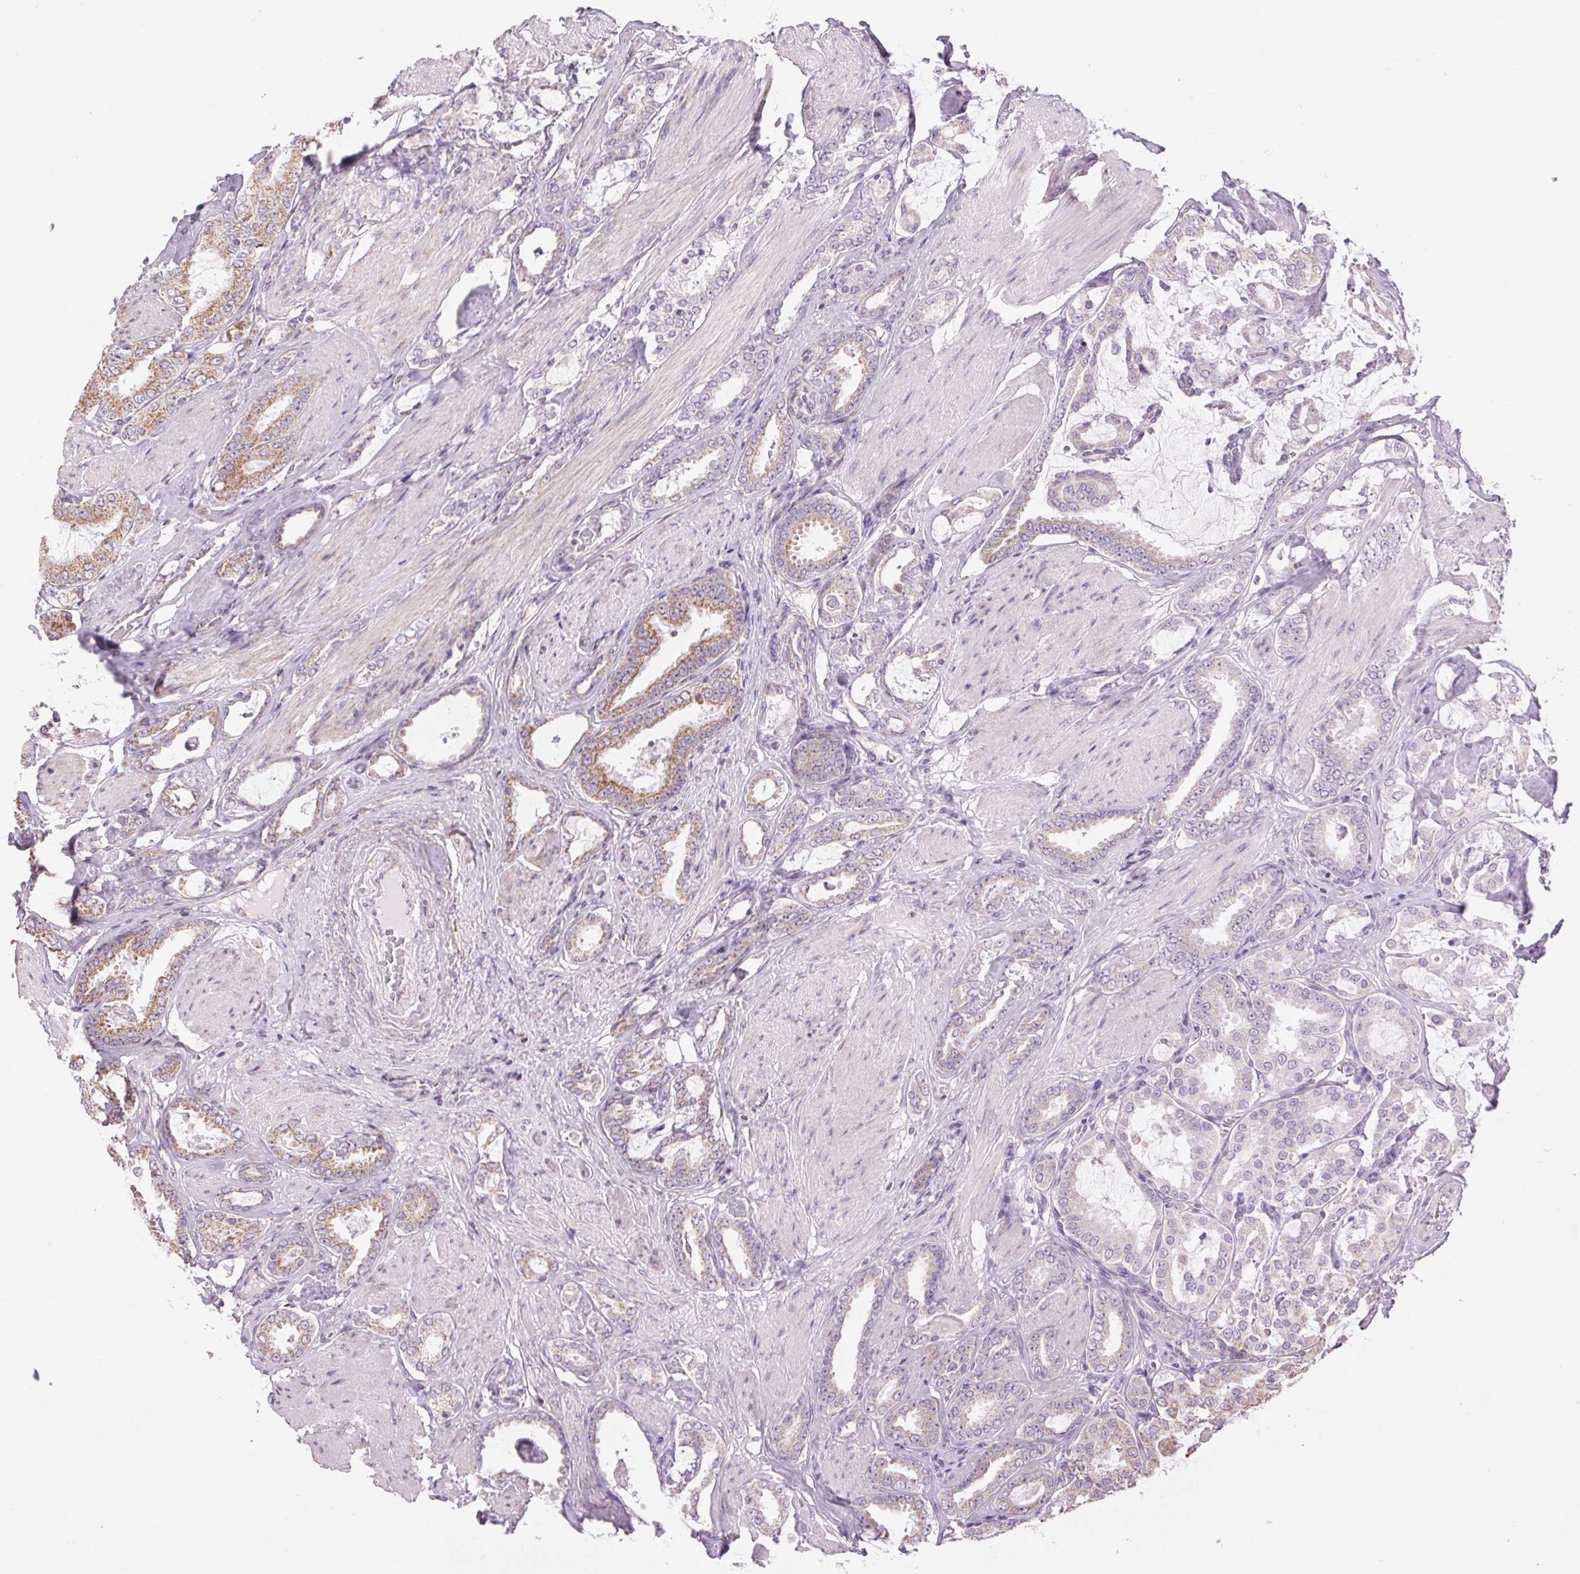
{"staining": {"intensity": "moderate", "quantity": "25%-75%", "location": "cytoplasmic/membranous"}, "tissue": "prostate cancer", "cell_type": "Tumor cells", "image_type": "cancer", "snomed": [{"axis": "morphology", "description": "Adenocarcinoma, High grade"}, {"axis": "topography", "description": "Prostate"}], "caption": "Tumor cells demonstrate medium levels of moderate cytoplasmic/membranous staining in about 25%-75% of cells in adenocarcinoma (high-grade) (prostate). (Stains: DAB in brown, nuclei in blue, Microscopy: brightfield microscopy at high magnification).", "gene": "ATP5PB", "patient": {"sex": "male", "age": 63}}